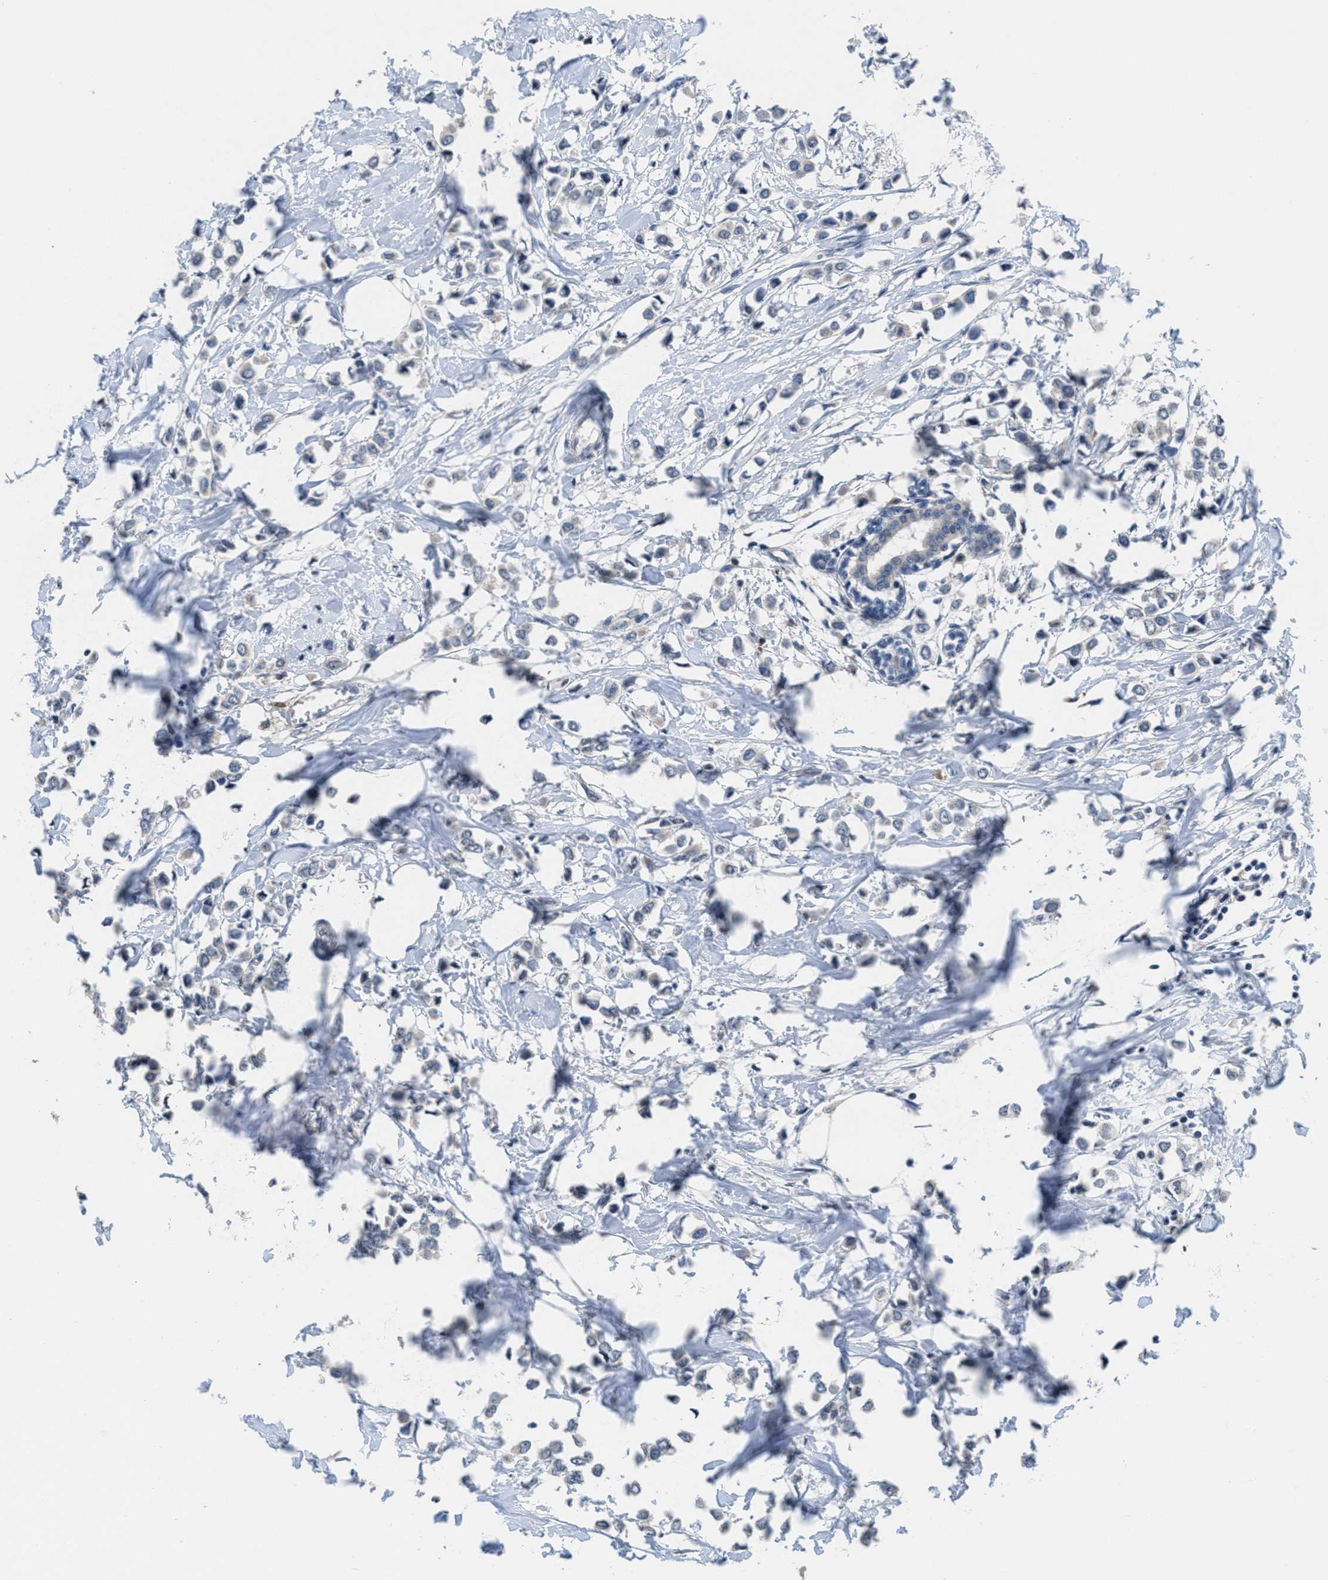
{"staining": {"intensity": "weak", "quantity": "<25%", "location": "cytoplasmic/membranous"}, "tissue": "breast cancer", "cell_type": "Tumor cells", "image_type": "cancer", "snomed": [{"axis": "morphology", "description": "Lobular carcinoma"}, {"axis": "topography", "description": "Breast"}], "caption": "Histopathology image shows no significant protein expression in tumor cells of lobular carcinoma (breast).", "gene": "ANGPT1", "patient": {"sex": "female", "age": 51}}